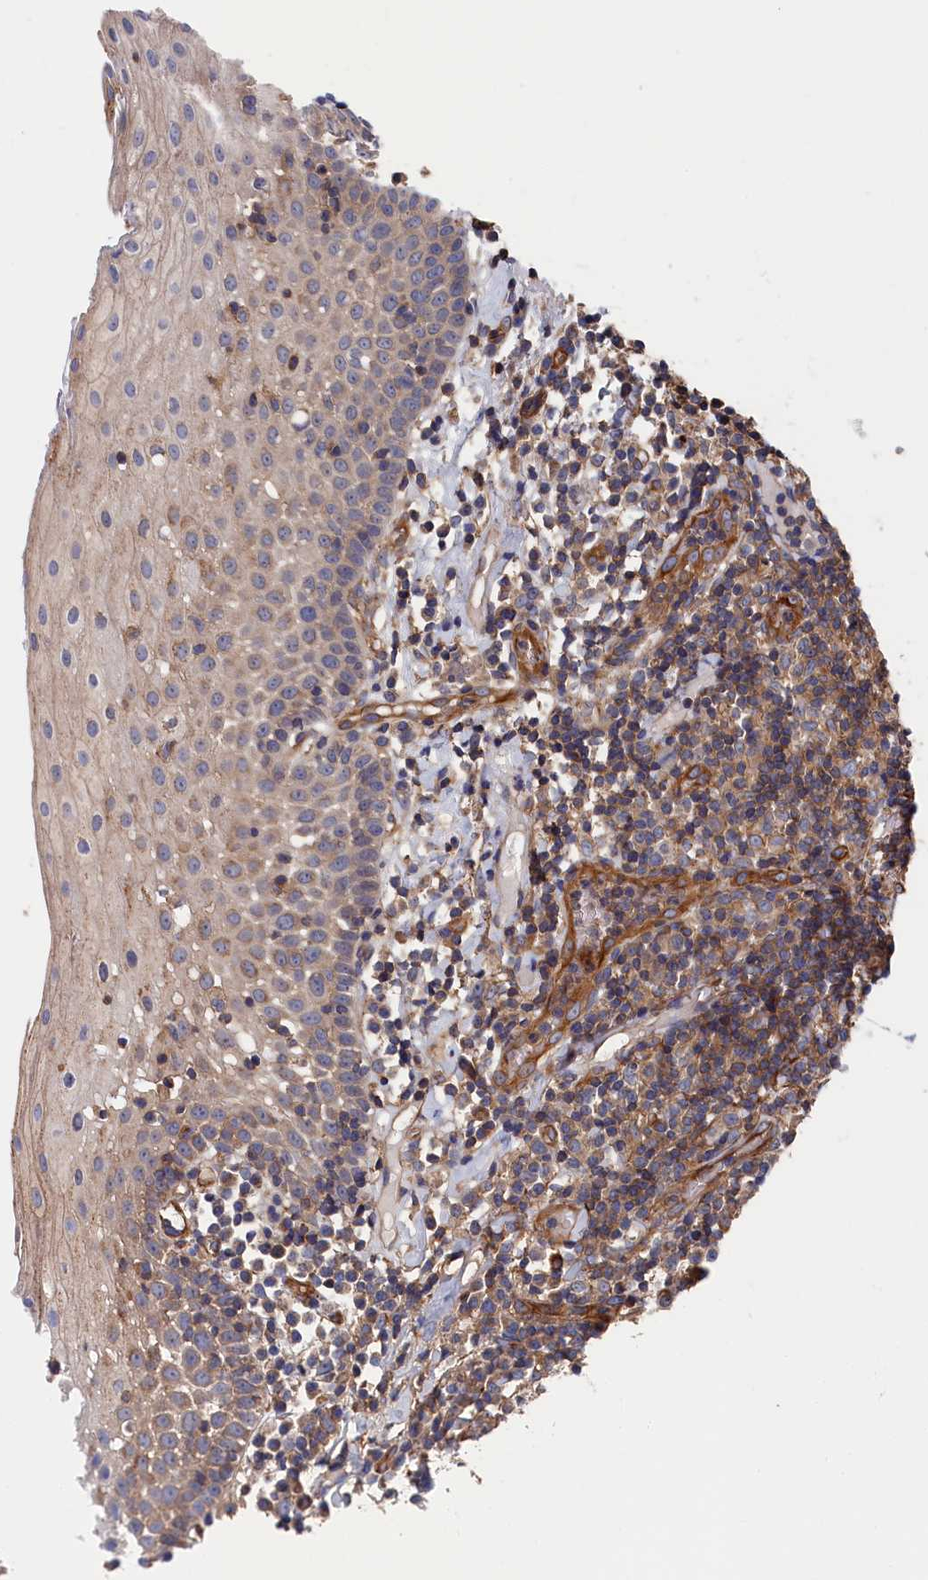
{"staining": {"intensity": "weak", "quantity": "25%-75%", "location": "cytoplasmic/membranous"}, "tissue": "oral mucosa", "cell_type": "Squamous epithelial cells", "image_type": "normal", "snomed": [{"axis": "morphology", "description": "Normal tissue, NOS"}, {"axis": "topography", "description": "Oral tissue"}], "caption": "Immunohistochemical staining of benign oral mucosa demonstrates 25%-75% levels of weak cytoplasmic/membranous protein positivity in approximately 25%-75% of squamous epithelial cells.", "gene": "LDHD", "patient": {"sex": "female", "age": 69}}